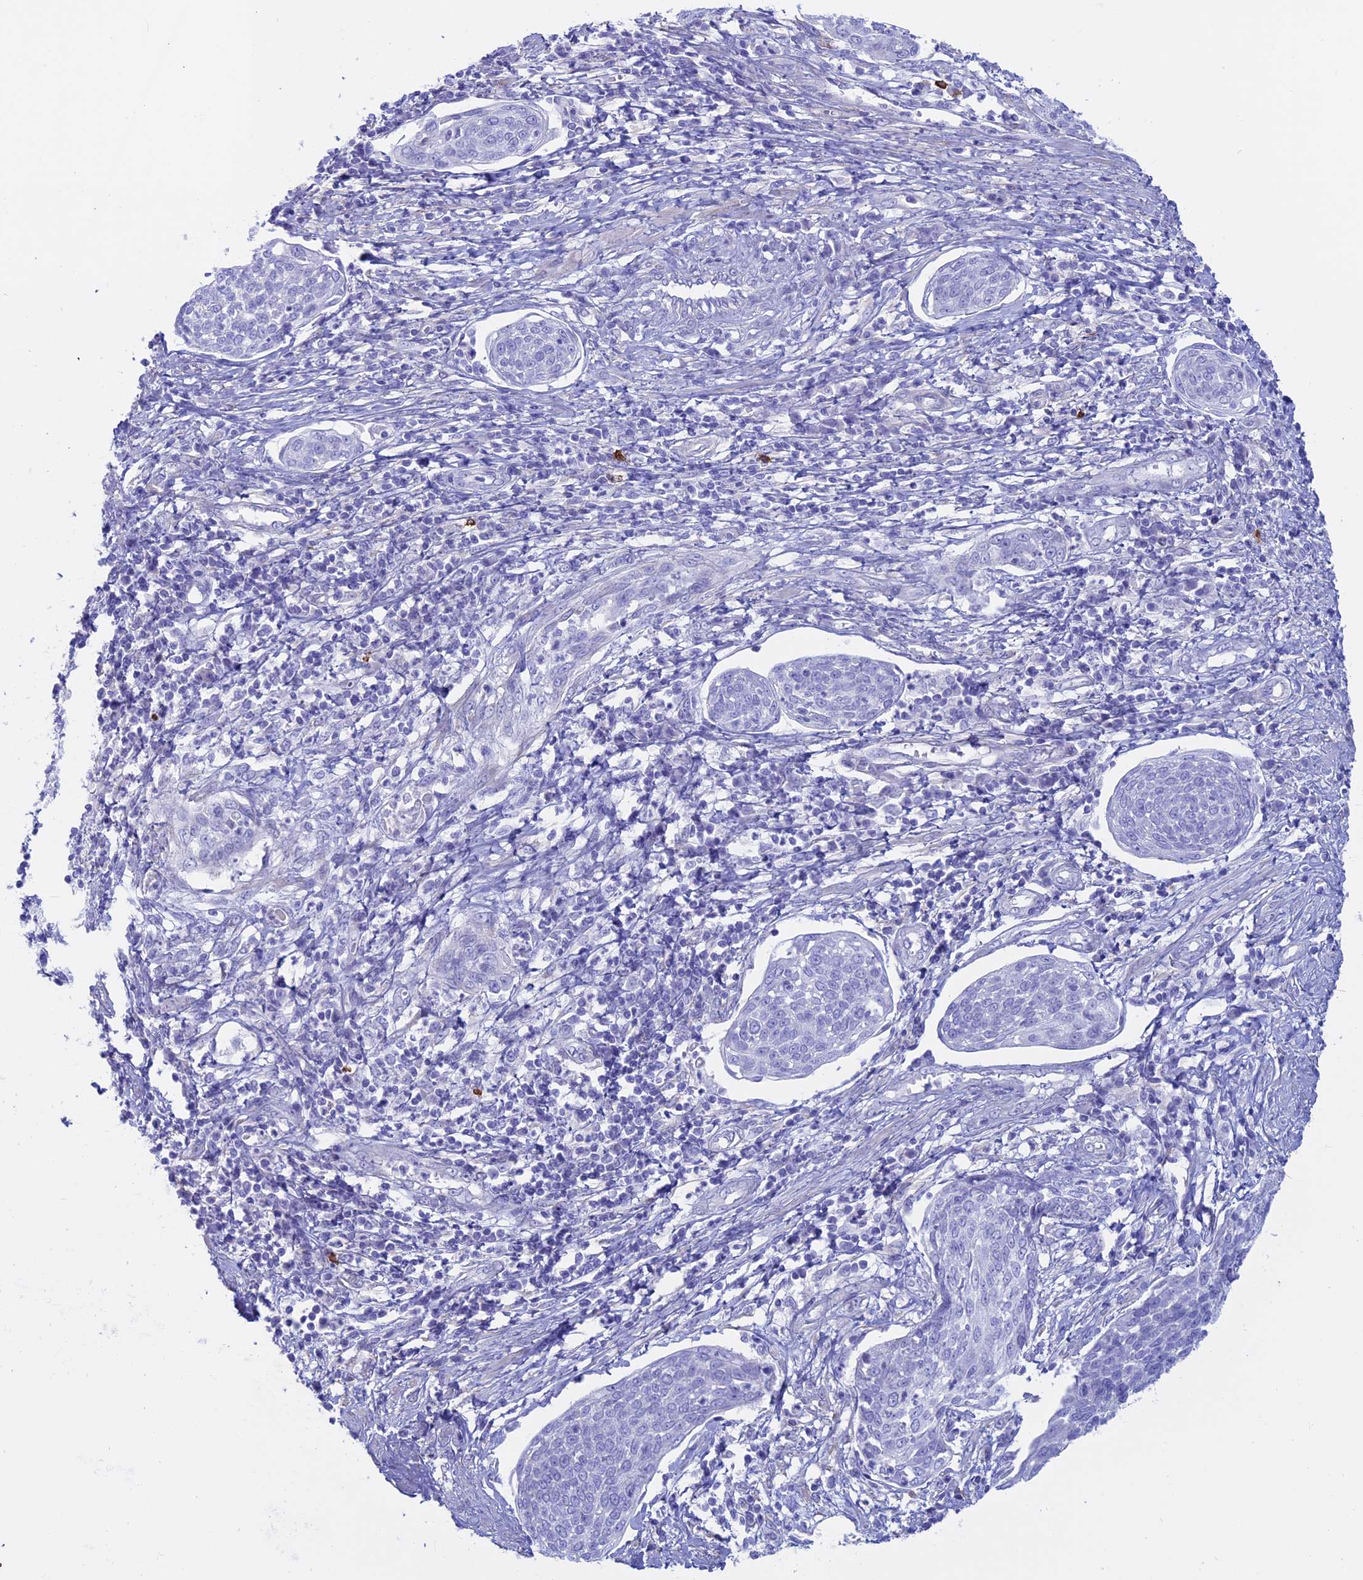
{"staining": {"intensity": "negative", "quantity": "none", "location": "none"}, "tissue": "cervical cancer", "cell_type": "Tumor cells", "image_type": "cancer", "snomed": [{"axis": "morphology", "description": "Squamous cell carcinoma, NOS"}, {"axis": "topography", "description": "Cervix"}], "caption": "Immunohistochemistry (IHC) image of neoplastic tissue: cervical squamous cell carcinoma stained with DAB (3,3'-diaminobenzidine) exhibits no significant protein positivity in tumor cells.", "gene": "OR2AE1", "patient": {"sex": "female", "age": 34}}